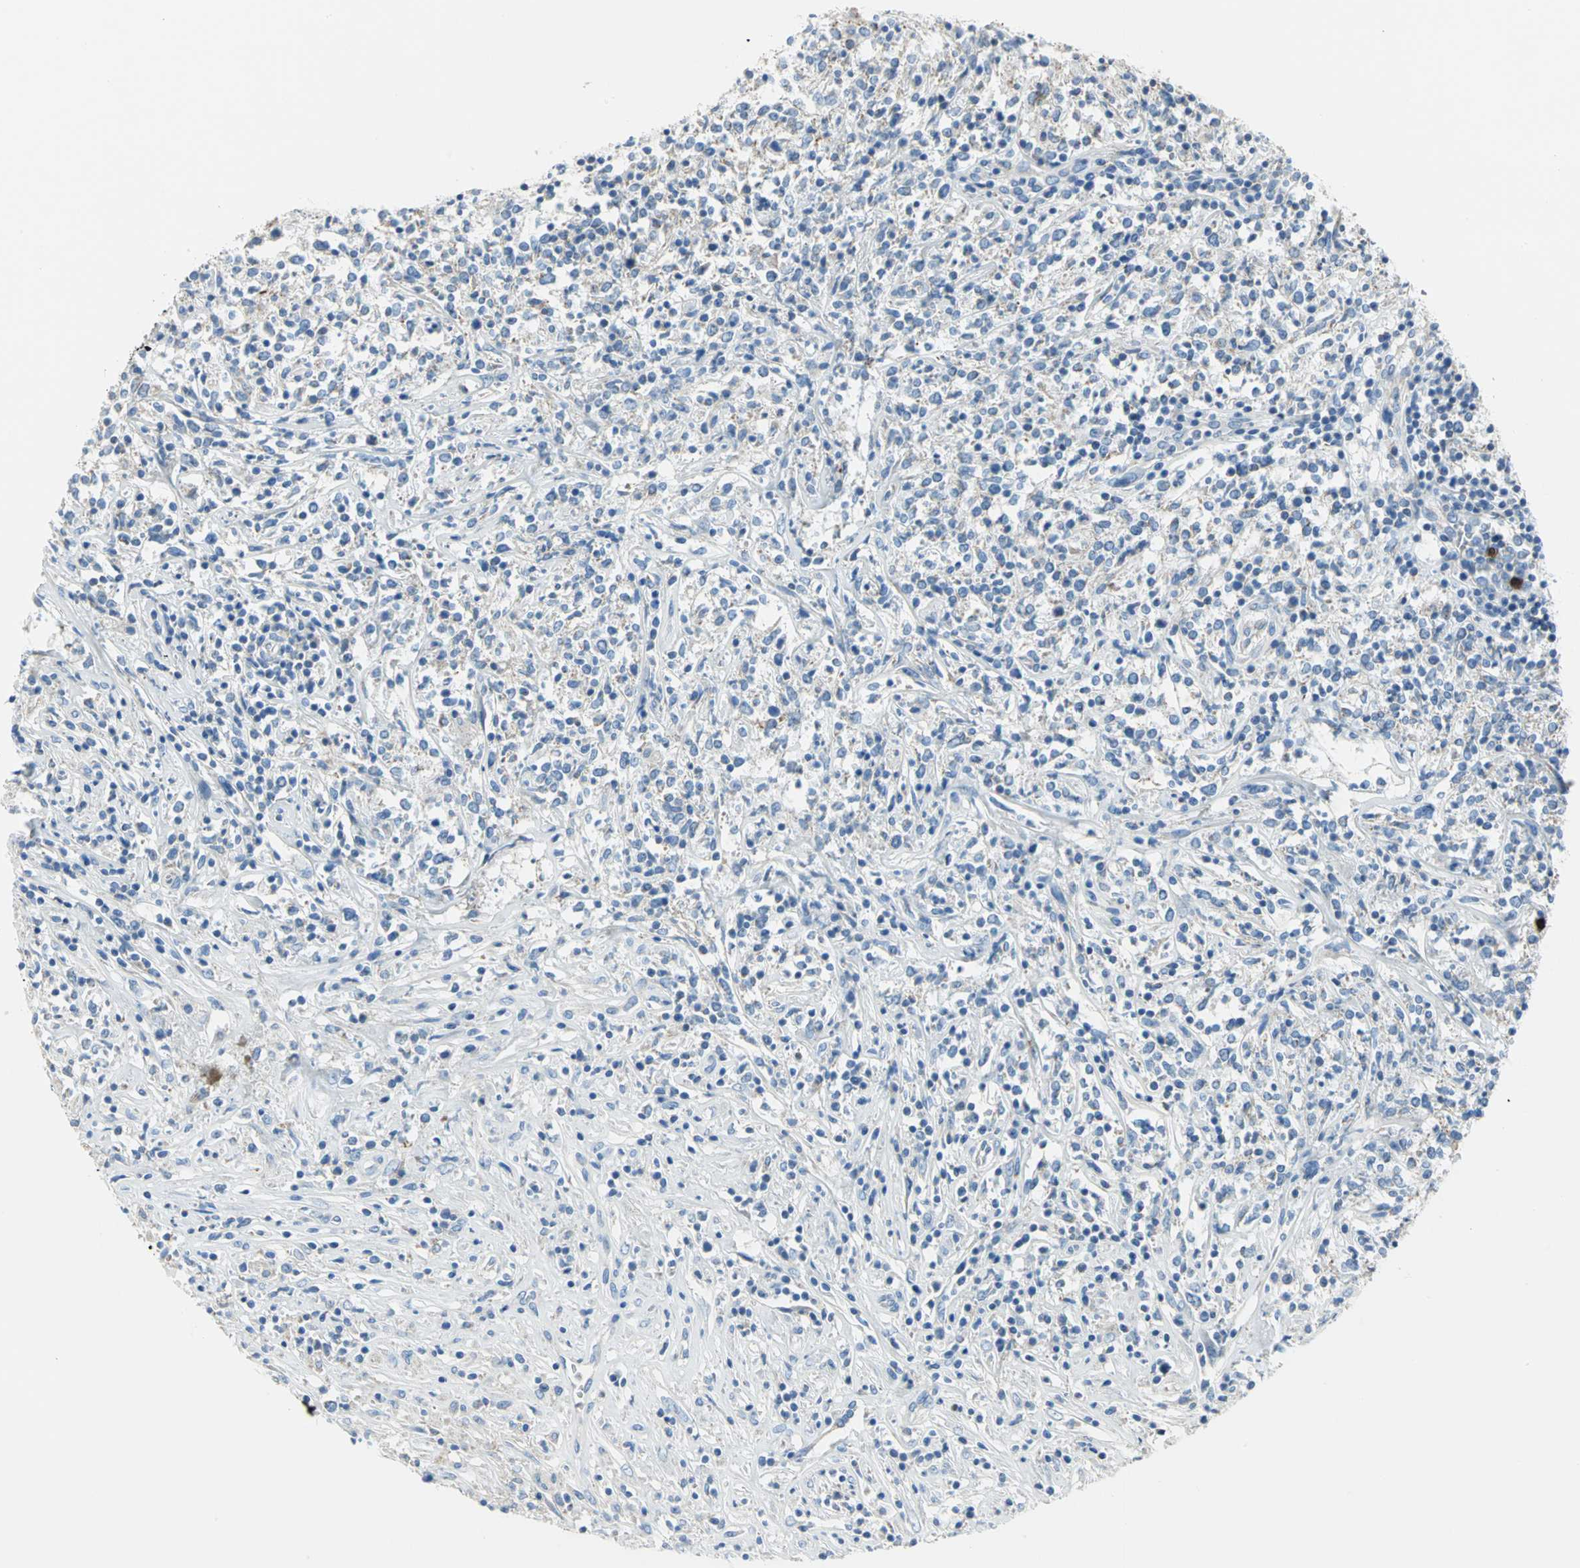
{"staining": {"intensity": "negative", "quantity": "none", "location": "none"}, "tissue": "lymphoma", "cell_type": "Tumor cells", "image_type": "cancer", "snomed": [{"axis": "morphology", "description": "Malignant lymphoma, non-Hodgkin's type, High grade"}, {"axis": "topography", "description": "Lymph node"}], "caption": "Immunohistochemistry photomicrograph of neoplastic tissue: human lymphoma stained with DAB shows no significant protein positivity in tumor cells.", "gene": "ALOX15", "patient": {"sex": "female", "age": 84}}